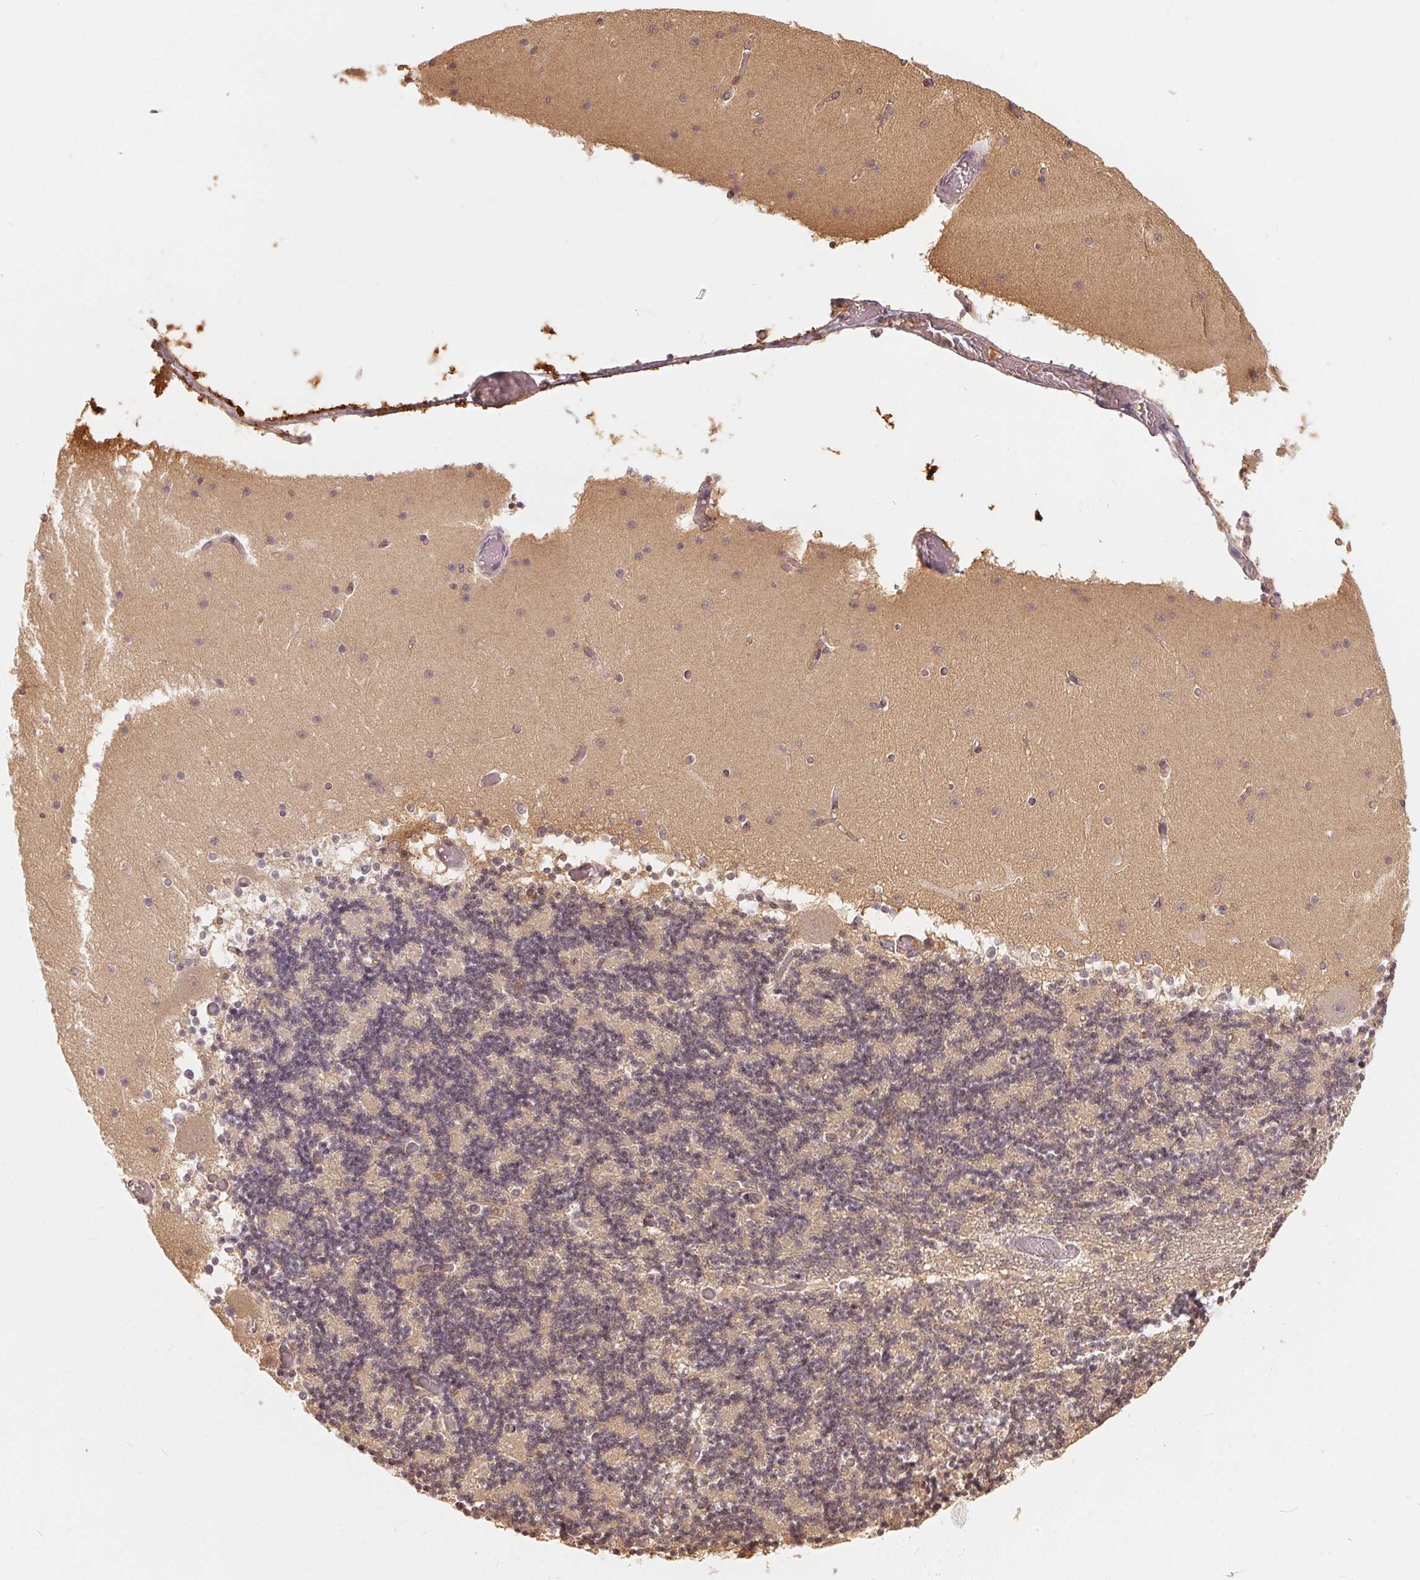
{"staining": {"intensity": "weak", "quantity": "<25%", "location": "cytoplasmic/membranous"}, "tissue": "cerebellum", "cell_type": "Cells in granular layer", "image_type": "normal", "snomed": [{"axis": "morphology", "description": "Normal tissue, NOS"}, {"axis": "topography", "description": "Cerebellum"}], "caption": "DAB (3,3'-diaminobenzidine) immunohistochemical staining of benign human cerebellum reveals no significant positivity in cells in granular layer. (Immunohistochemistry (ihc), brightfield microscopy, high magnification).", "gene": "BLMH", "patient": {"sex": "female", "age": 28}}